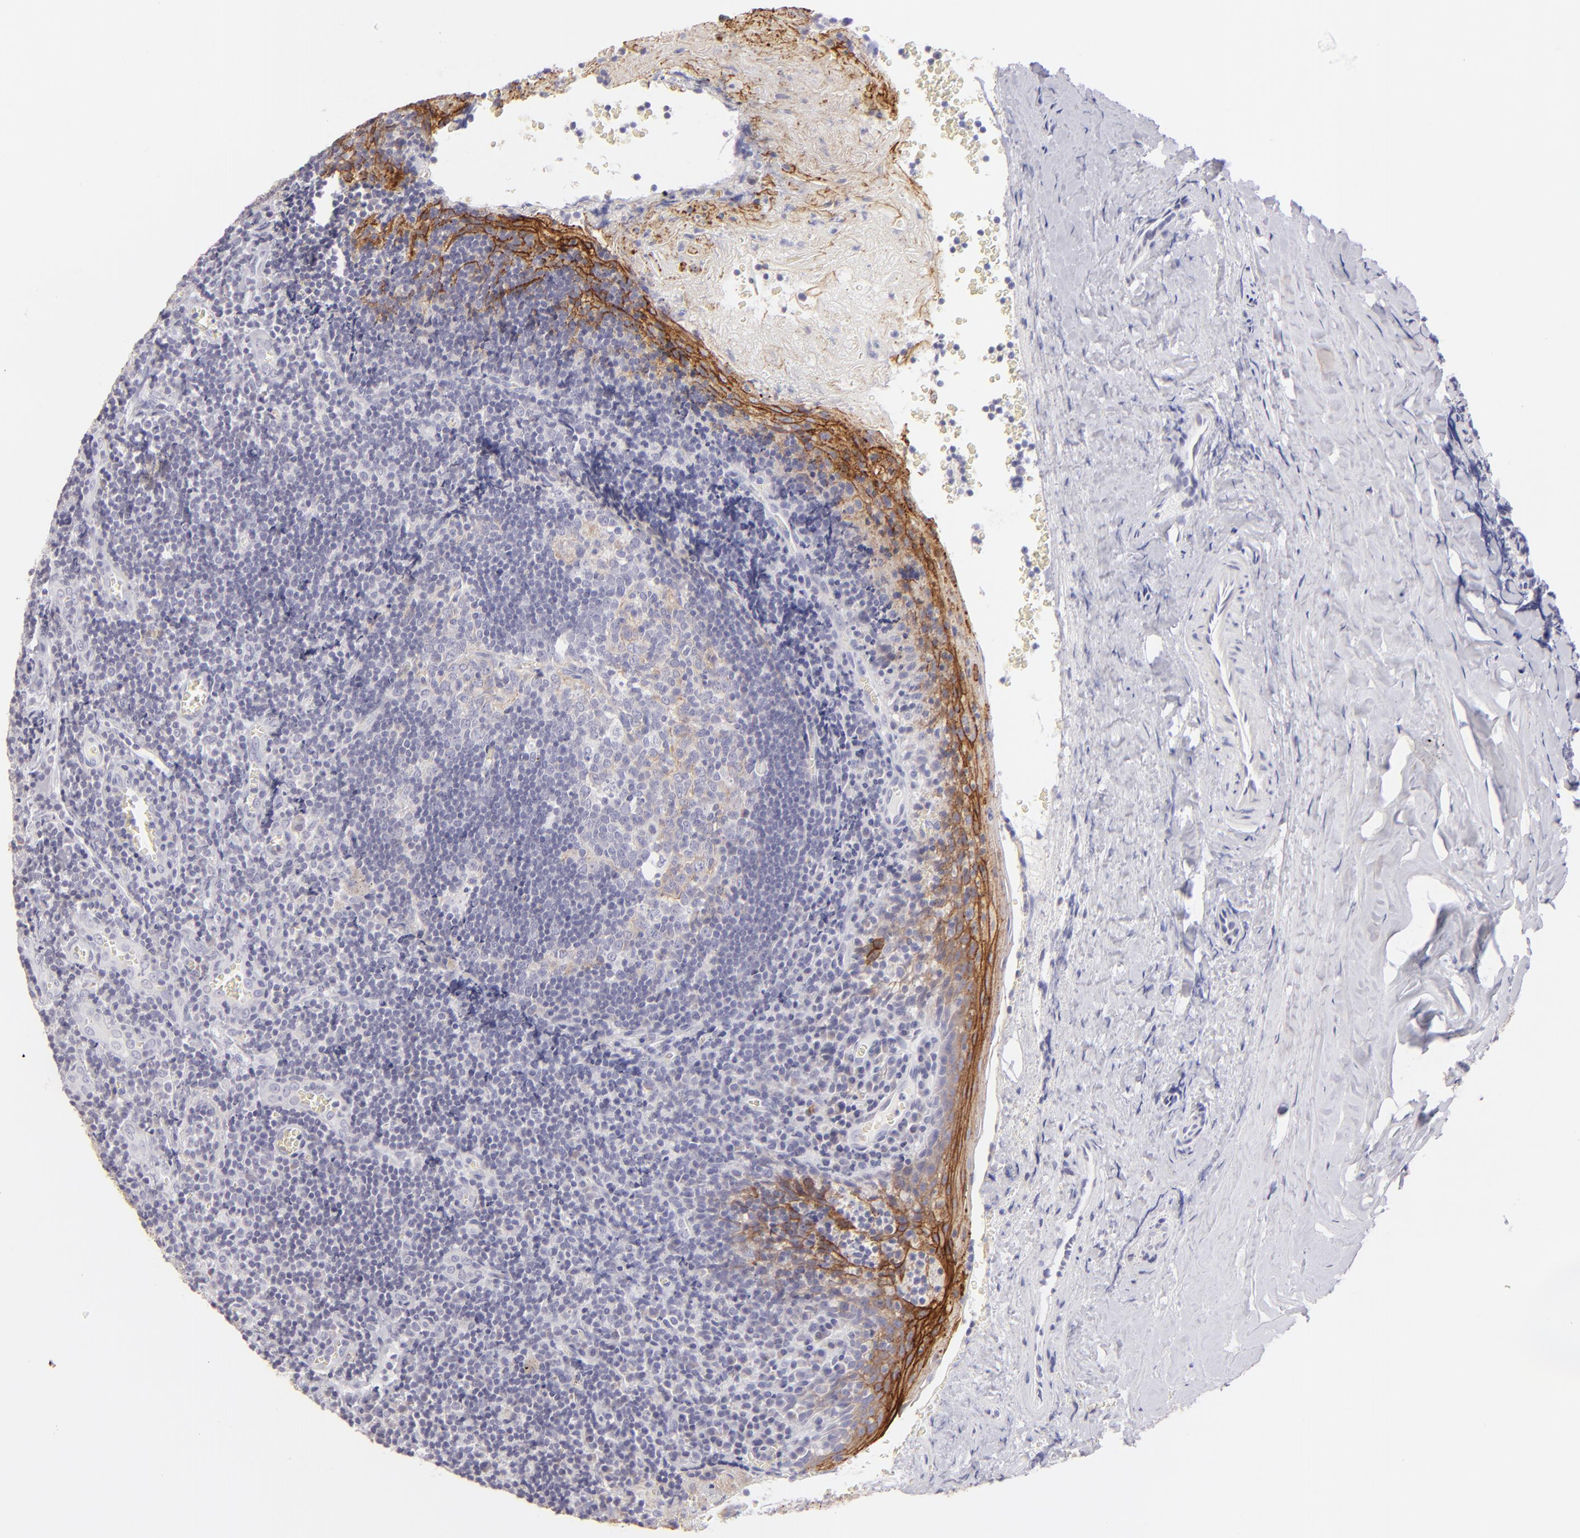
{"staining": {"intensity": "weak", "quantity": "<25%", "location": "cytoplasmic/membranous"}, "tissue": "tonsil", "cell_type": "Germinal center cells", "image_type": "normal", "snomed": [{"axis": "morphology", "description": "Normal tissue, NOS"}, {"axis": "topography", "description": "Tonsil"}], "caption": "There is no significant expression in germinal center cells of tonsil.", "gene": "CLDN4", "patient": {"sex": "male", "age": 20}}